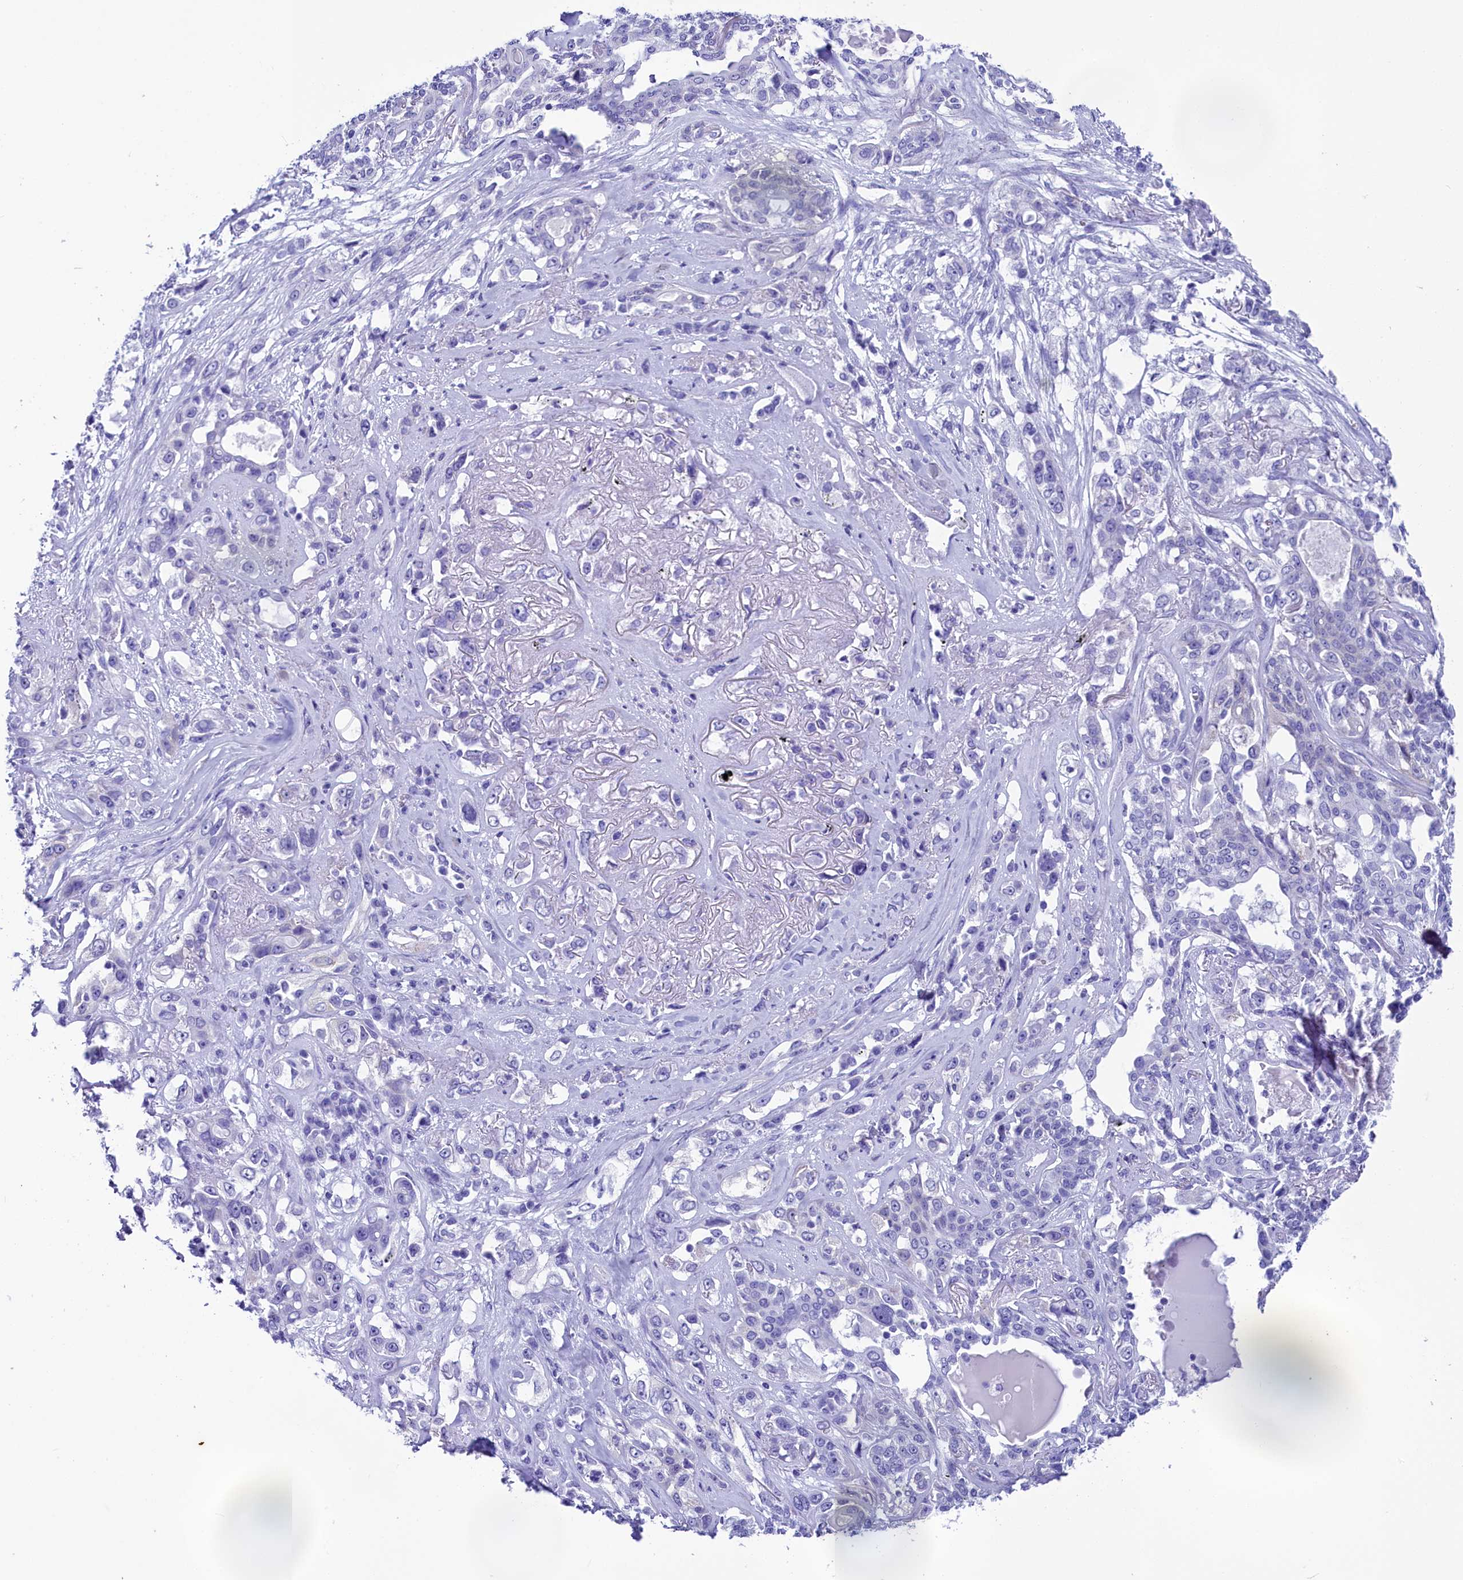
{"staining": {"intensity": "negative", "quantity": "none", "location": "none"}, "tissue": "lung cancer", "cell_type": "Tumor cells", "image_type": "cancer", "snomed": [{"axis": "morphology", "description": "Squamous cell carcinoma, NOS"}, {"axis": "topography", "description": "Lung"}], "caption": "High magnification brightfield microscopy of squamous cell carcinoma (lung) stained with DAB (brown) and counterstained with hematoxylin (blue): tumor cells show no significant staining.", "gene": "AP3B2", "patient": {"sex": "female", "age": 70}}